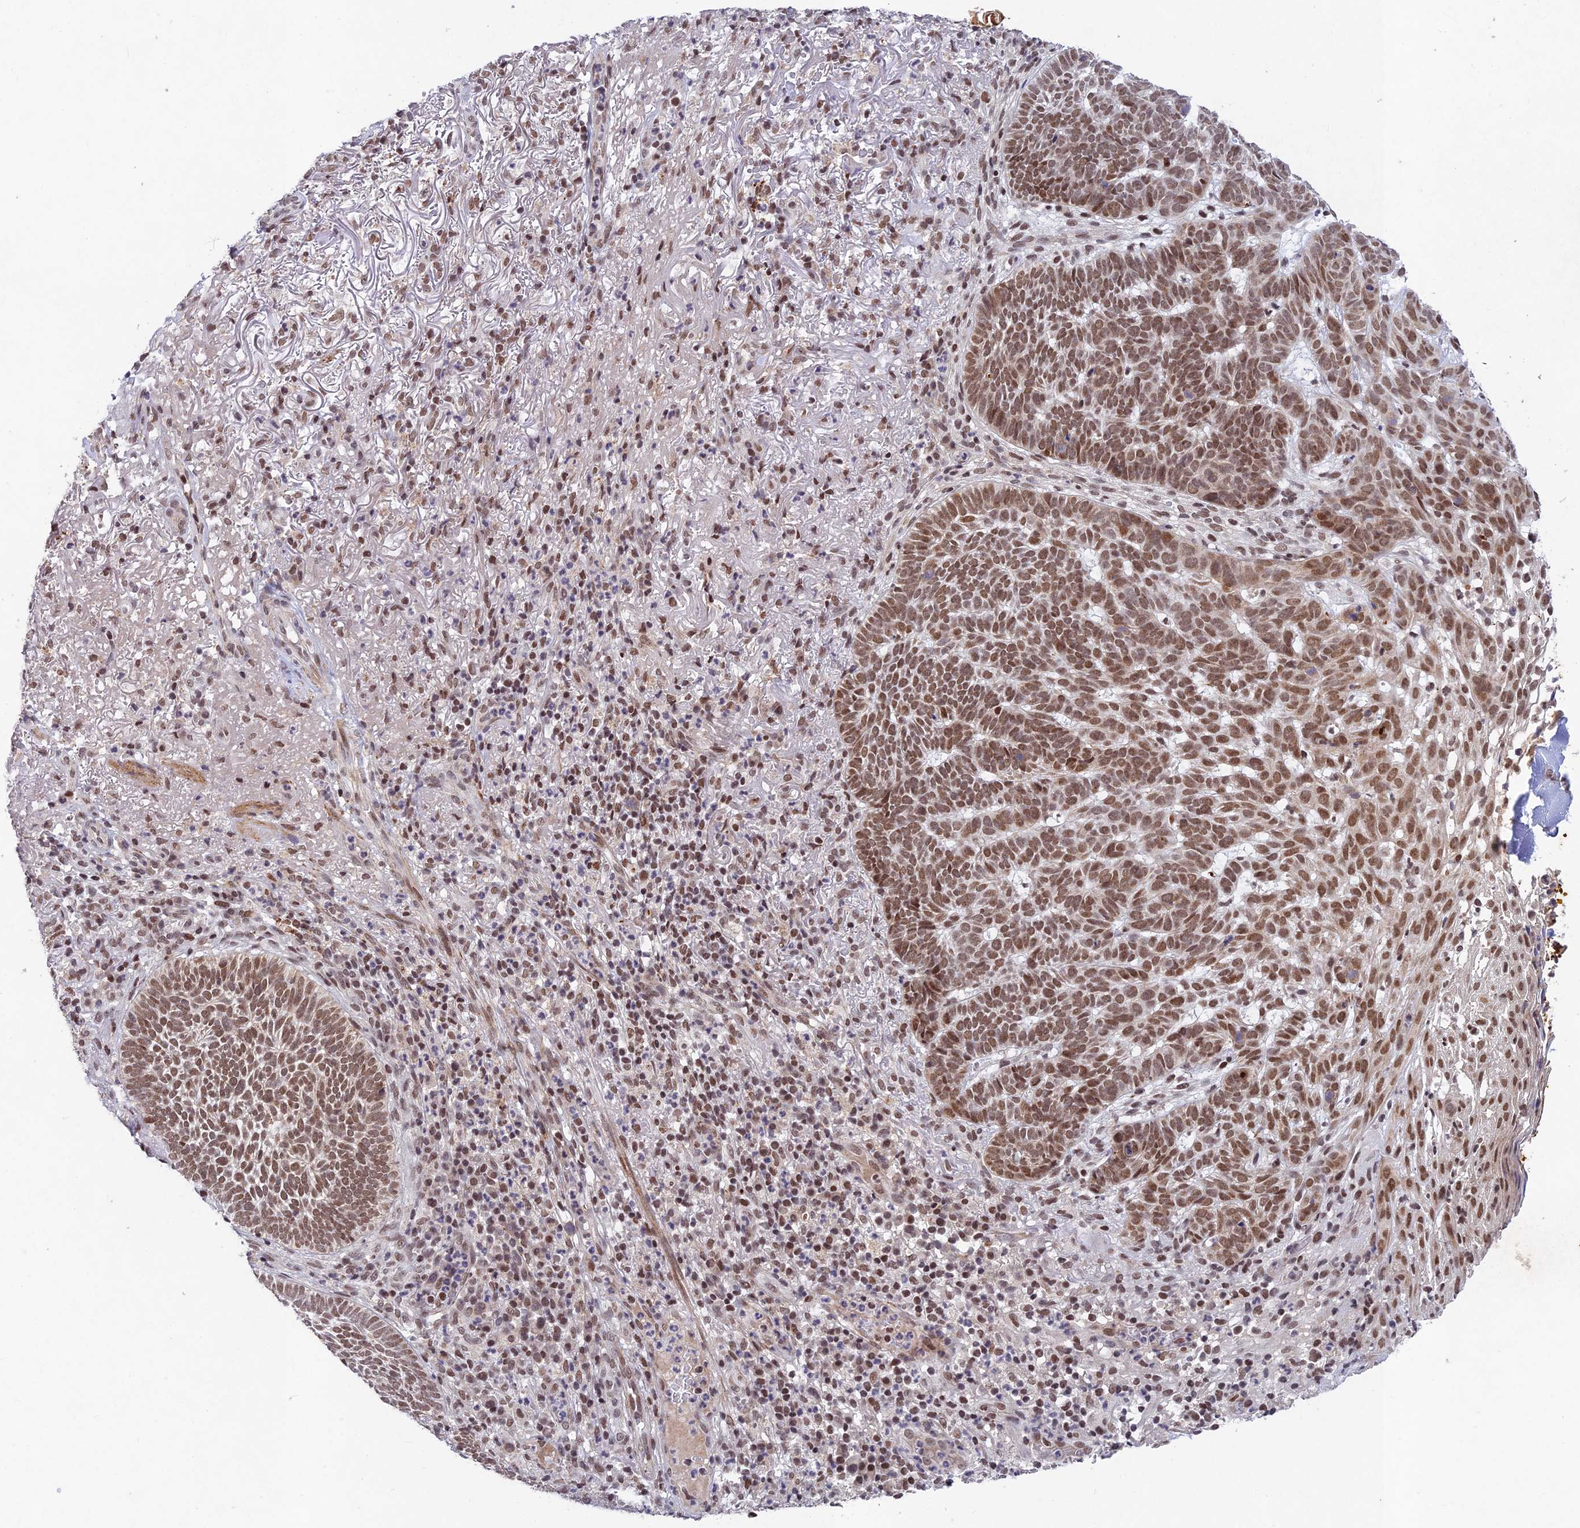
{"staining": {"intensity": "moderate", "quantity": ">75%", "location": "nuclear"}, "tissue": "skin cancer", "cell_type": "Tumor cells", "image_type": "cancer", "snomed": [{"axis": "morphology", "description": "Basal cell carcinoma"}, {"axis": "topography", "description": "Skin"}], "caption": "Moderate nuclear positivity is present in approximately >75% of tumor cells in skin cancer.", "gene": "RAVER1", "patient": {"sex": "female", "age": 78}}